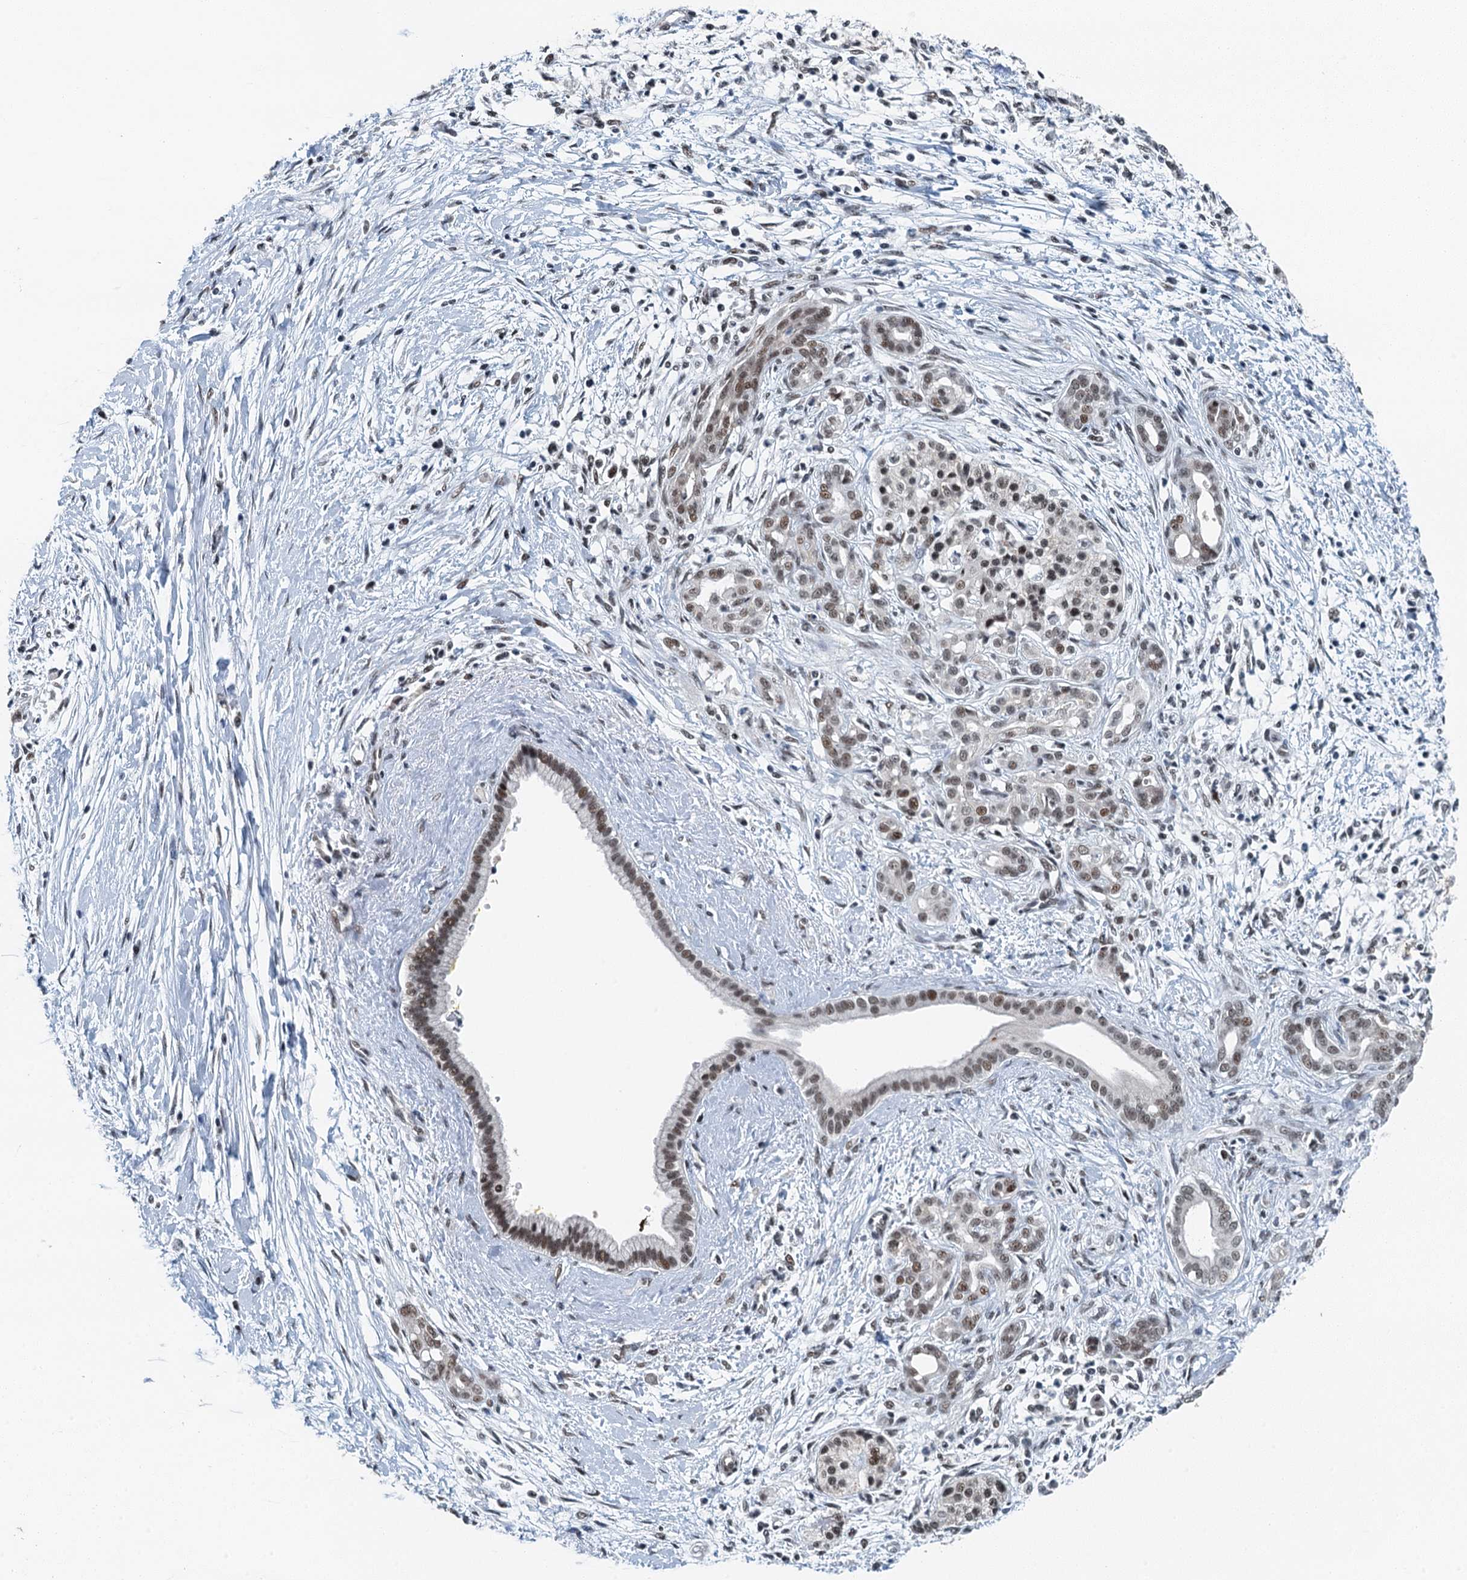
{"staining": {"intensity": "moderate", "quantity": ">75%", "location": "nuclear"}, "tissue": "pancreatic cancer", "cell_type": "Tumor cells", "image_type": "cancer", "snomed": [{"axis": "morphology", "description": "Adenocarcinoma, NOS"}, {"axis": "topography", "description": "Pancreas"}], "caption": "Protein expression analysis of human adenocarcinoma (pancreatic) reveals moderate nuclear positivity in approximately >75% of tumor cells.", "gene": "MTA3", "patient": {"sex": "male", "age": 58}}